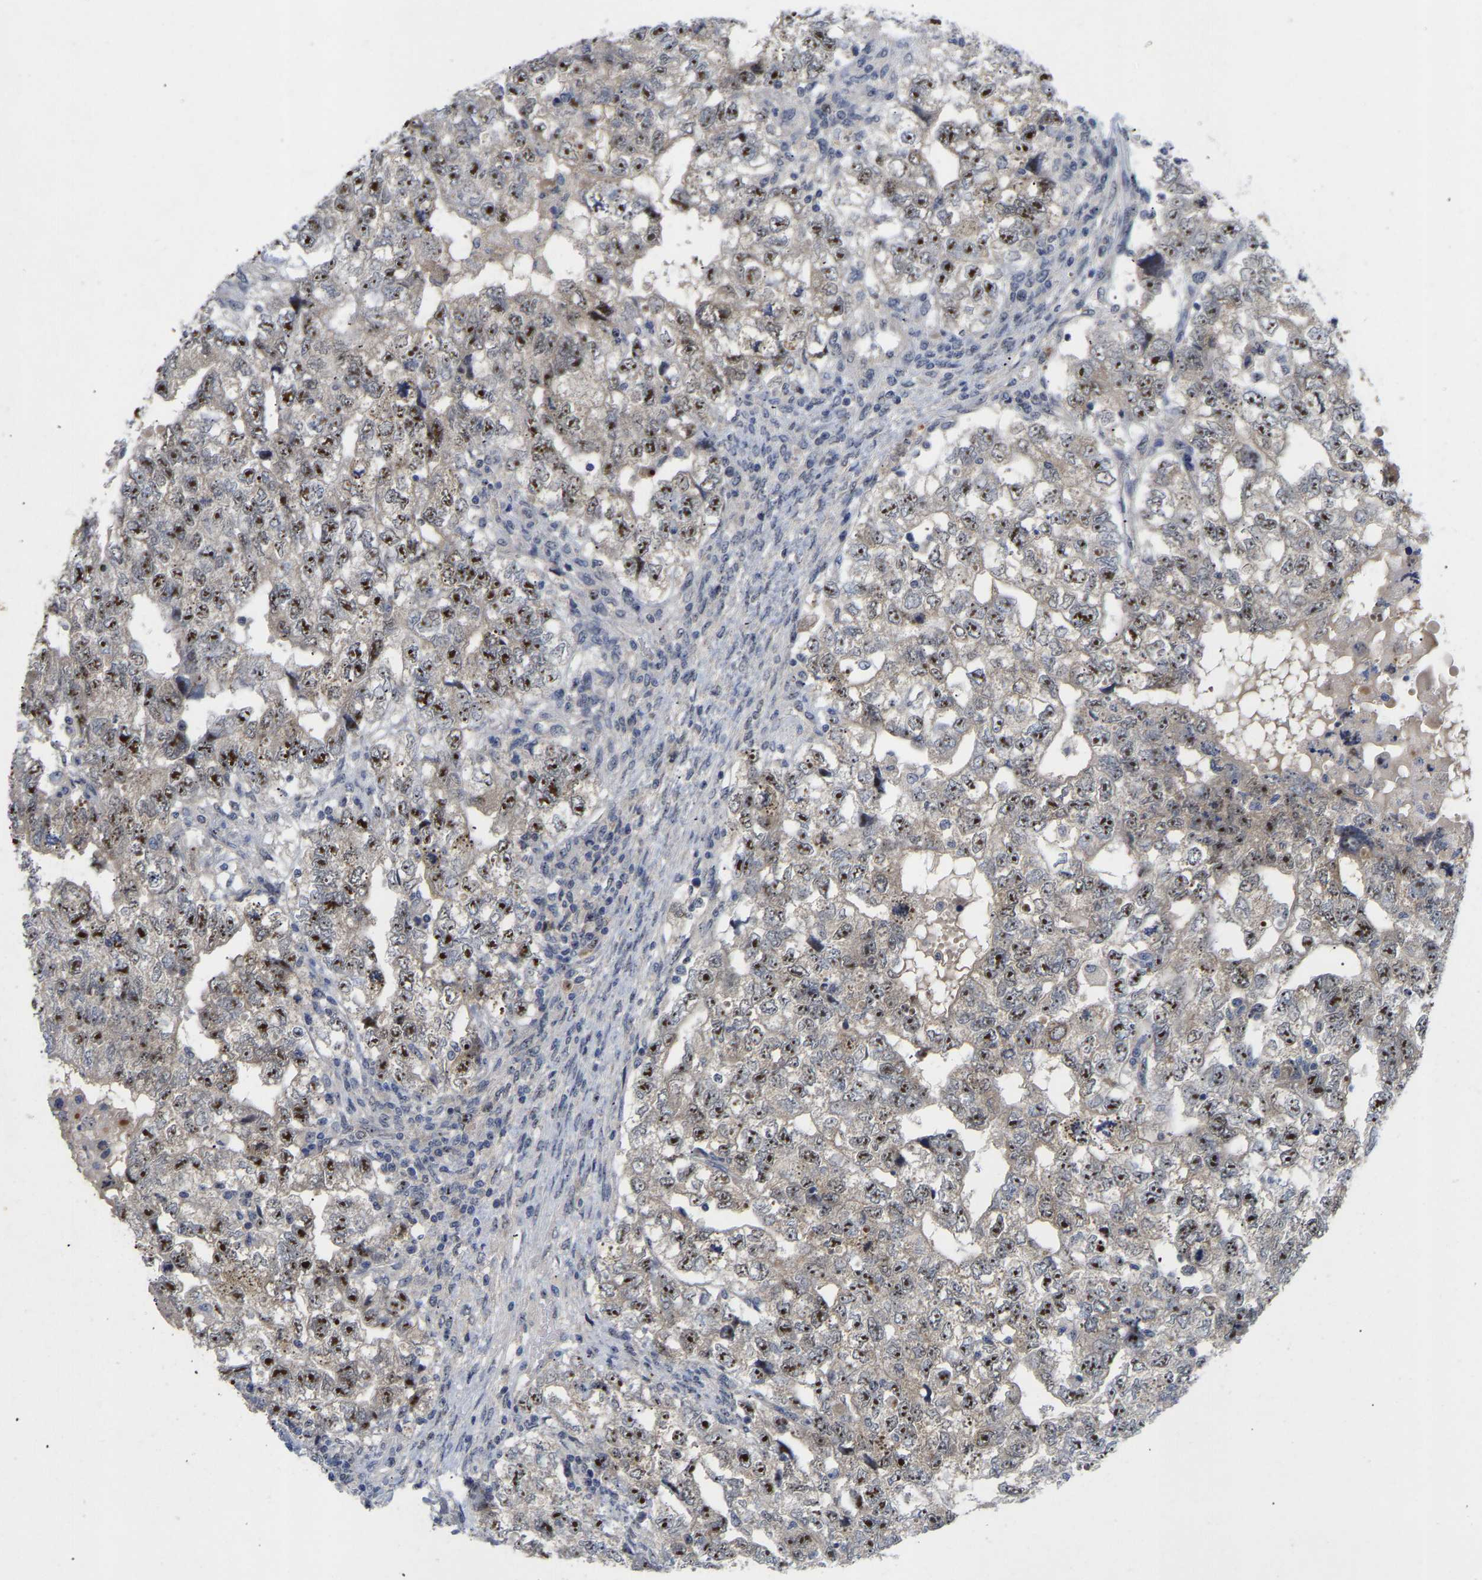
{"staining": {"intensity": "strong", "quantity": ">75%", "location": "nuclear"}, "tissue": "testis cancer", "cell_type": "Tumor cells", "image_type": "cancer", "snomed": [{"axis": "morphology", "description": "Carcinoma, Embryonal, NOS"}, {"axis": "topography", "description": "Testis"}], "caption": "Brown immunohistochemical staining in testis embryonal carcinoma demonstrates strong nuclear positivity in about >75% of tumor cells.", "gene": "NLE1", "patient": {"sex": "male", "age": 36}}